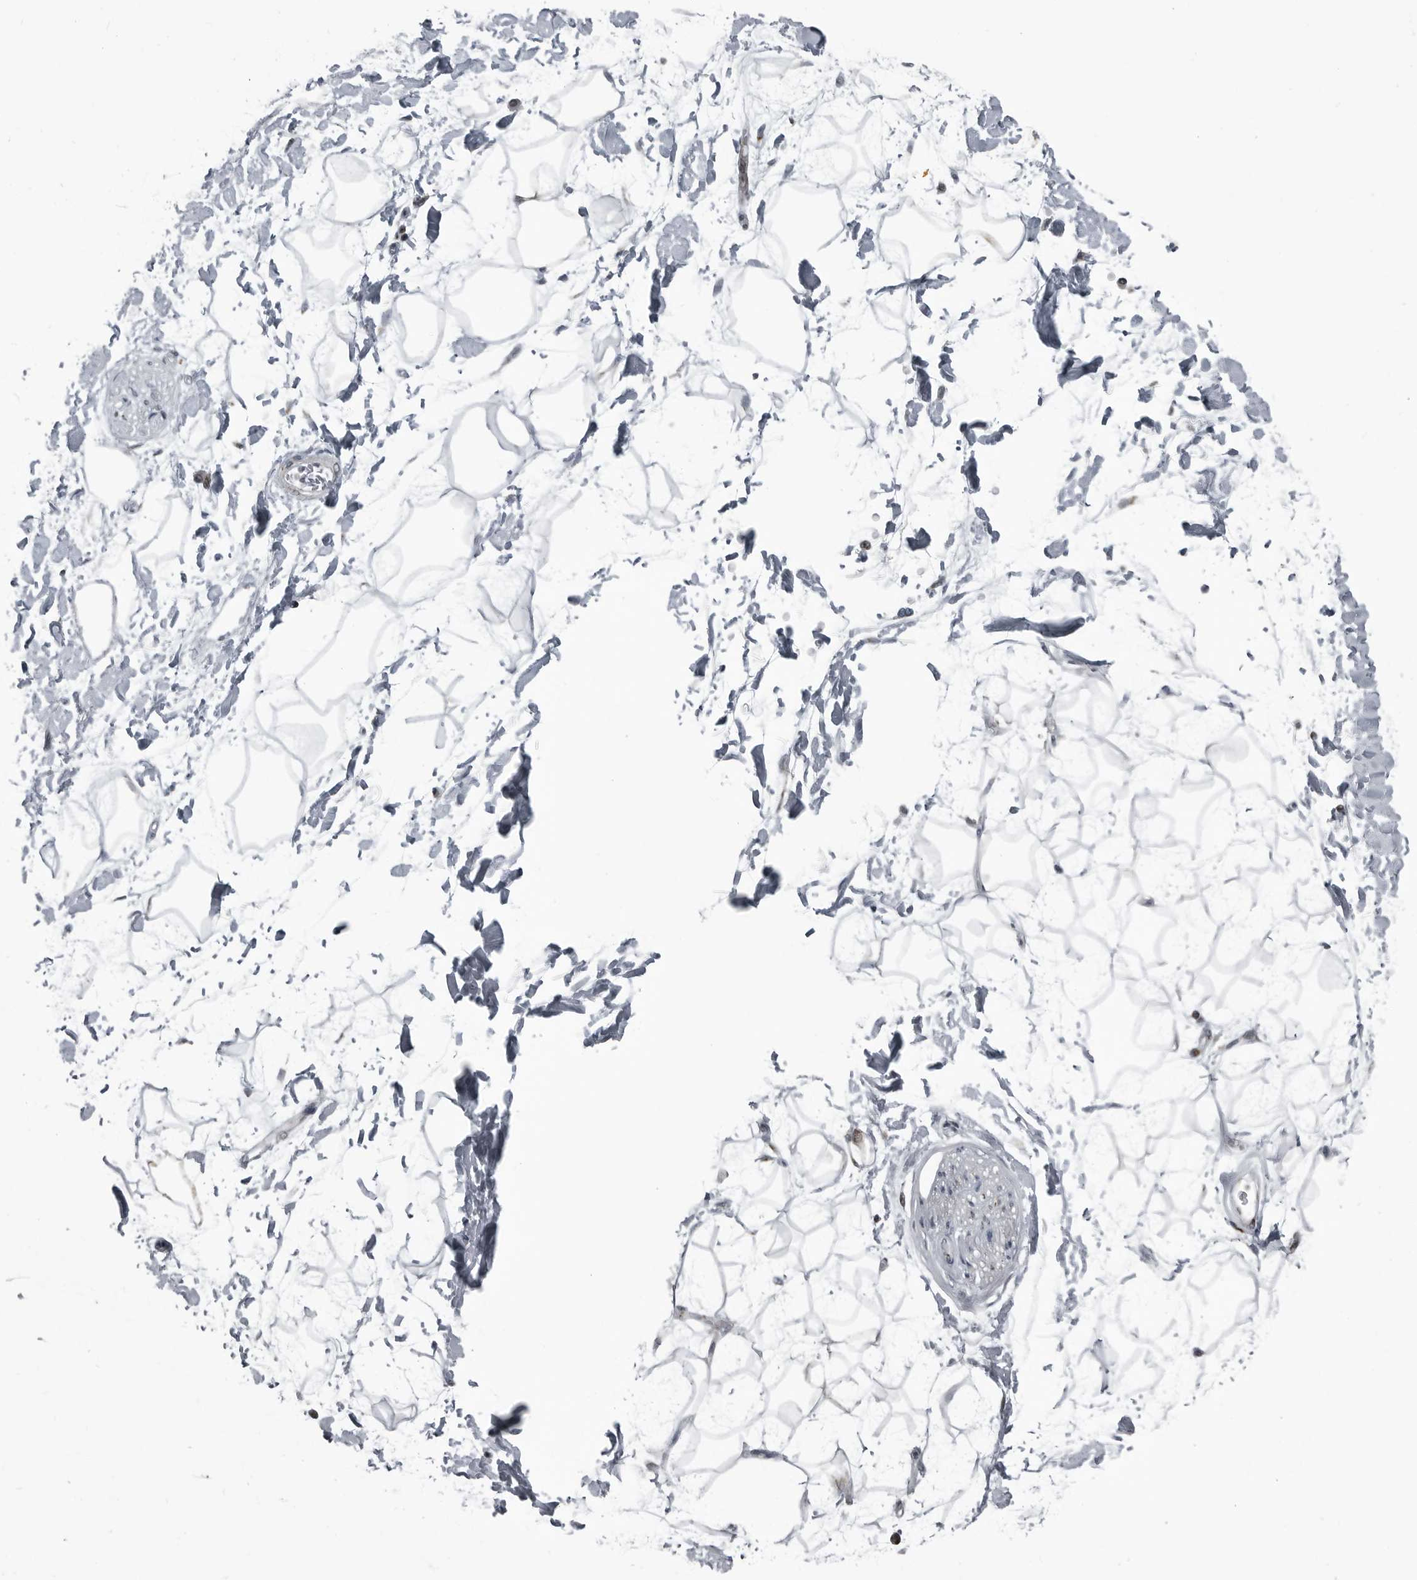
{"staining": {"intensity": "negative", "quantity": "none", "location": "none"}, "tissue": "adipose tissue", "cell_type": "Adipocytes", "image_type": "normal", "snomed": [{"axis": "morphology", "description": "Normal tissue, NOS"}, {"axis": "topography", "description": "Soft tissue"}], "caption": "Adipocytes show no significant positivity in benign adipose tissue.", "gene": "GAK", "patient": {"sex": "male", "age": 72}}